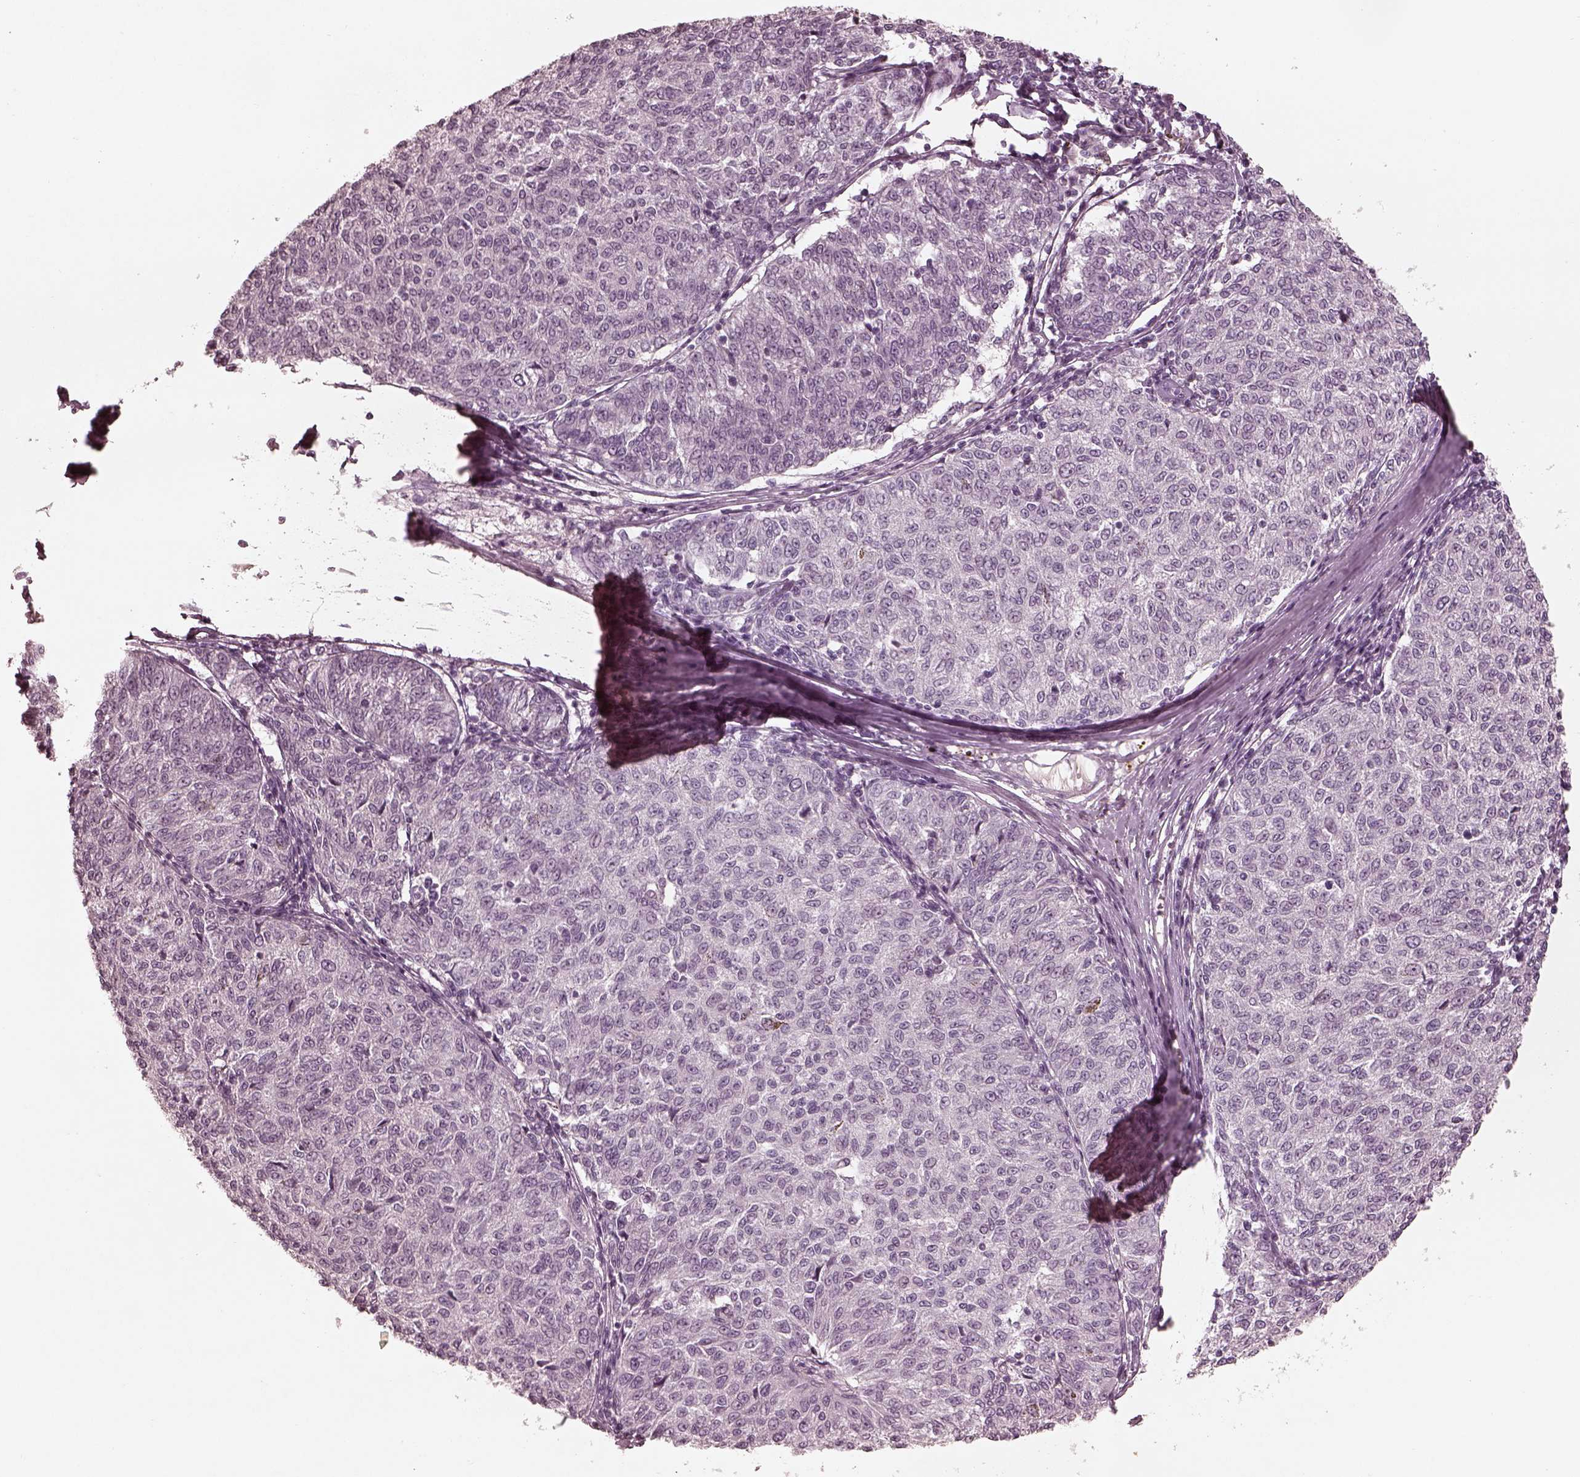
{"staining": {"intensity": "negative", "quantity": "none", "location": "none"}, "tissue": "melanoma", "cell_type": "Tumor cells", "image_type": "cancer", "snomed": [{"axis": "morphology", "description": "Malignant melanoma, NOS"}, {"axis": "topography", "description": "Skin"}], "caption": "The histopathology image exhibits no staining of tumor cells in melanoma.", "gene": "ADRB3", "patient": {"sex": "female", "age": 72}}